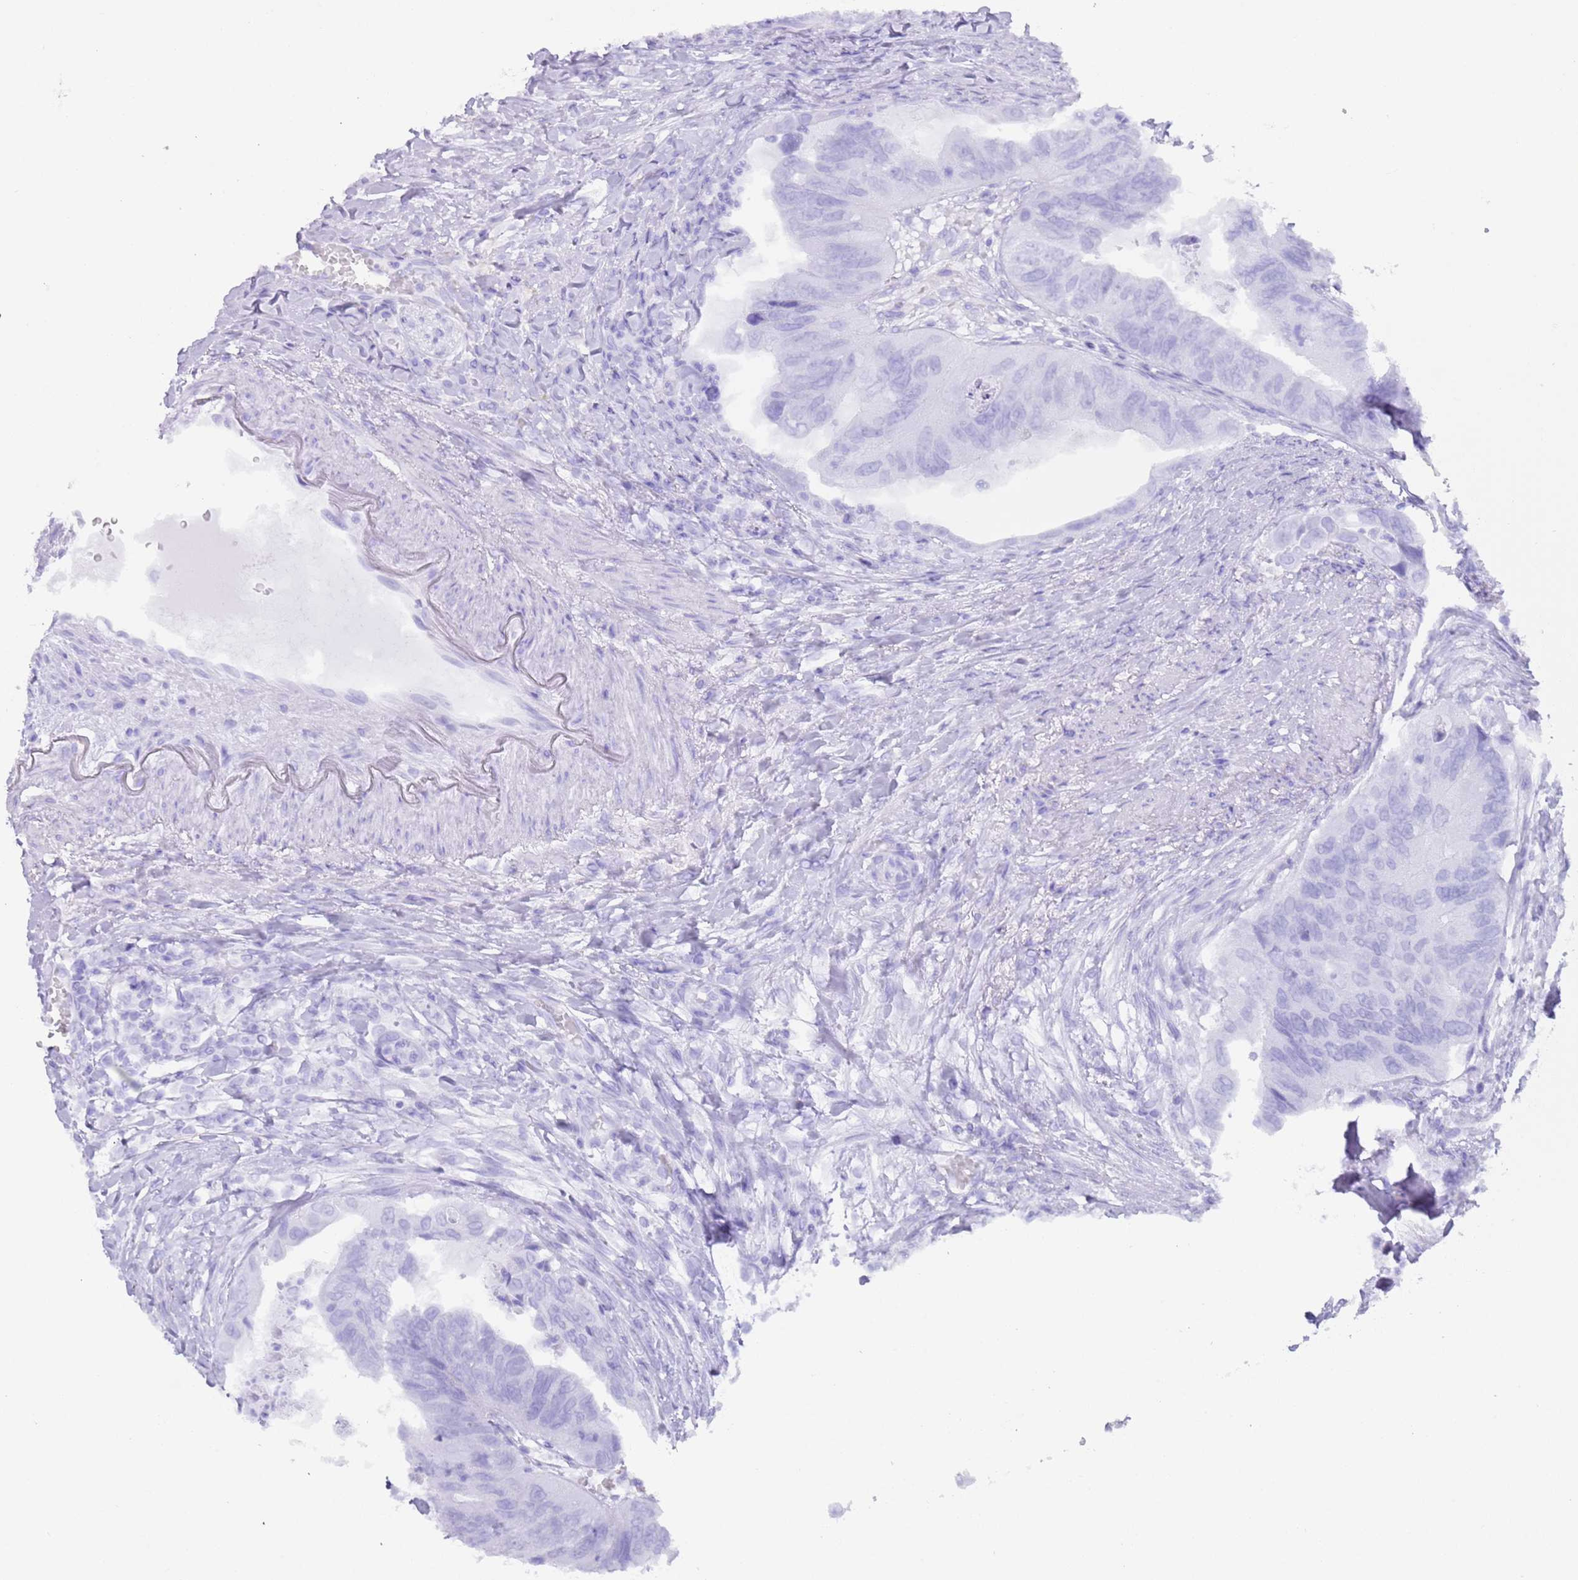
{"staining": {"intensity": "negative", "quantity": "none", "location": "none"}, "tissue": "colorectal cancer", "cell_type": "Tumor cells", "image_type": "cancer", "snomed": [{"axis": "morphology", "description": "Adenocarcinoma, NOS"}, {"axis": "topography", "description": "Rectum"}], "caption": "Colorectal cancer was stained to show a protein in brown. There is no significant expression in tumor cells.", "gene": "MYADML2", "patient": {"sex": "male", "age": 63}}